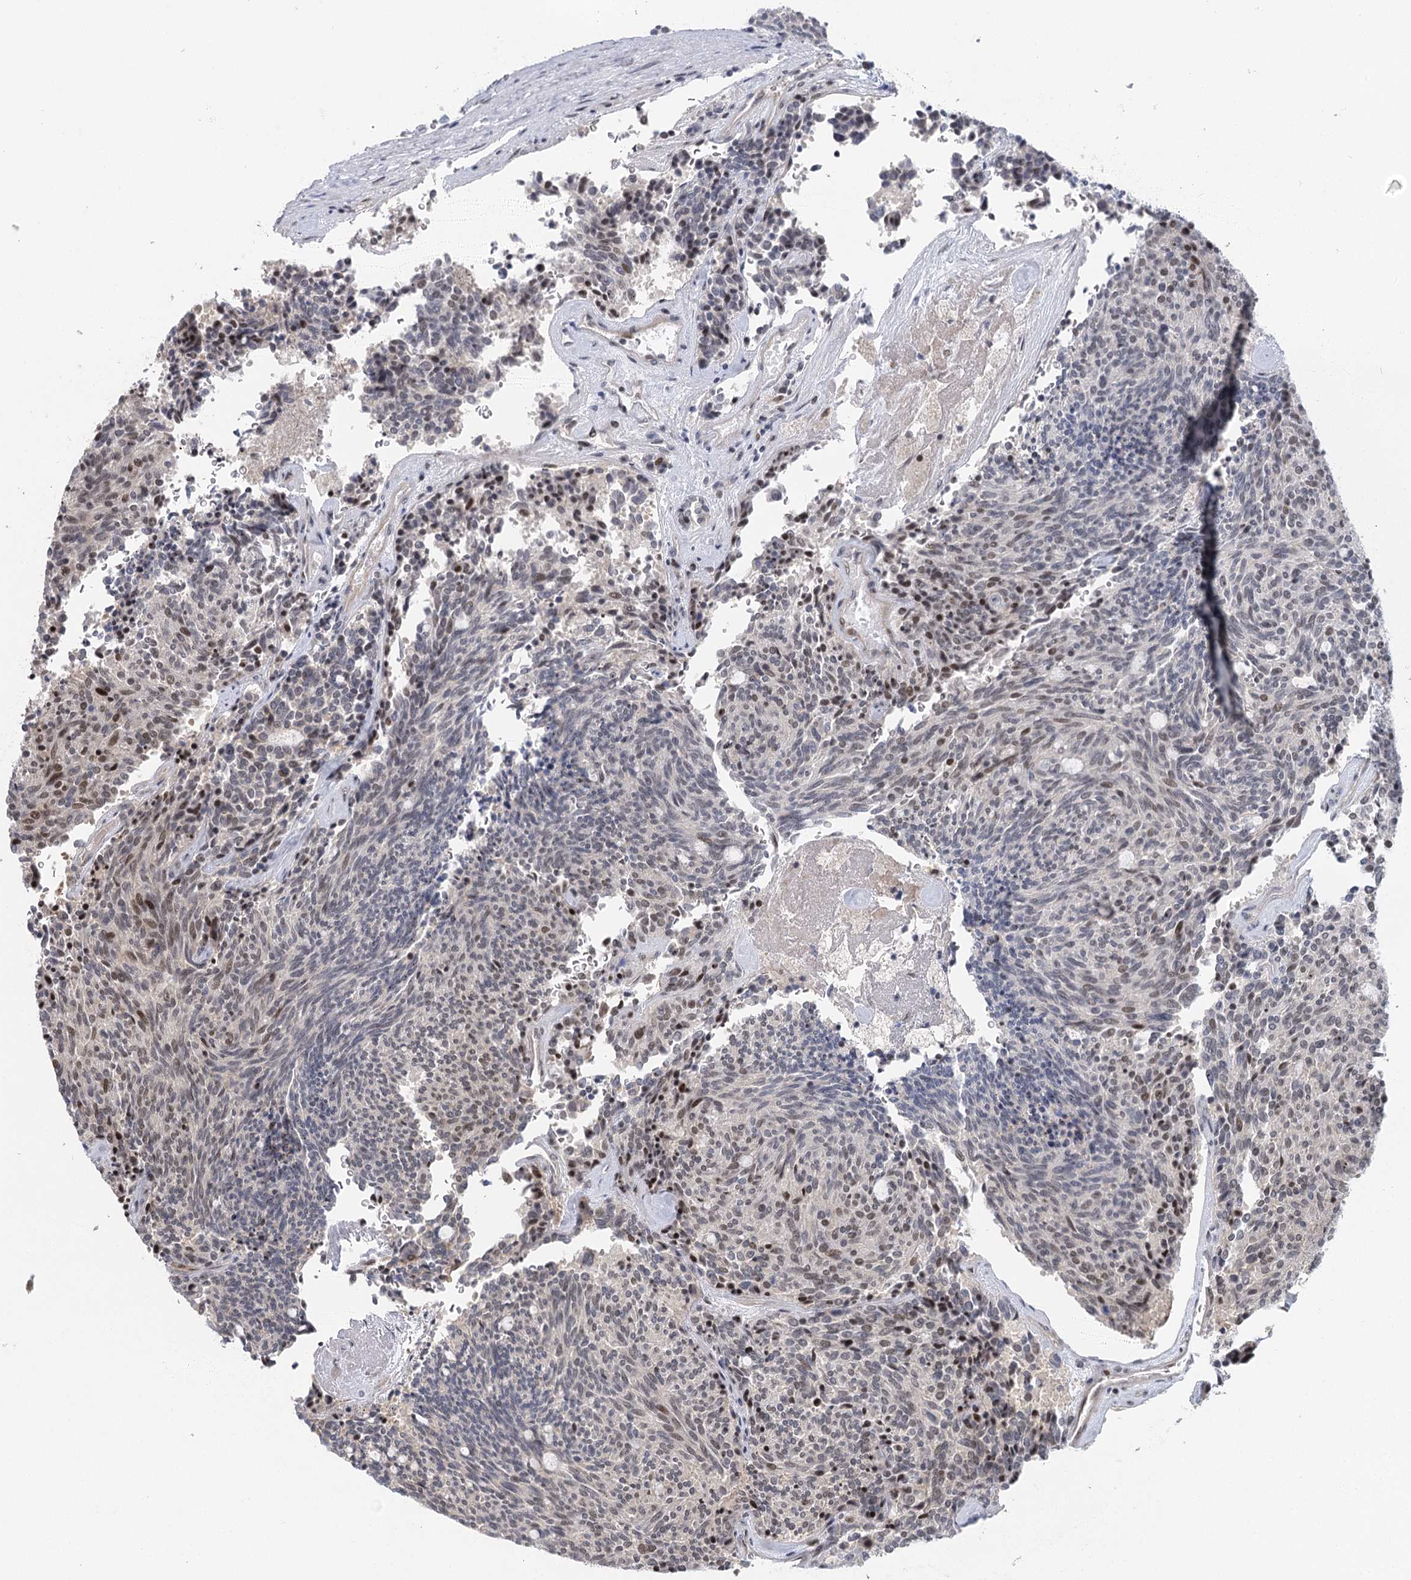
{"staining": {"intensity": "weak", "quantity": "<25%", "location": "nuclear"}, "tissue": "carcinoid", "cell_type": "Tumor cells", "image_type": "cancer", "snomed": [{"axis": "morphology", "description": "Carcinoid, malignant, NOS"}, {"axis": "topography", "description": "Pancreas"}], "caption": "Immunohistochemistry (IHC) photomicrograph of neoplastic tissue: carcinoid (malignant) stained with DAB (3,3'-diaminobenzidine) shows no significant protein staining in tumor cells.", "gene": "IL11RA", "patient": {"sex": "female", "age": 54}}